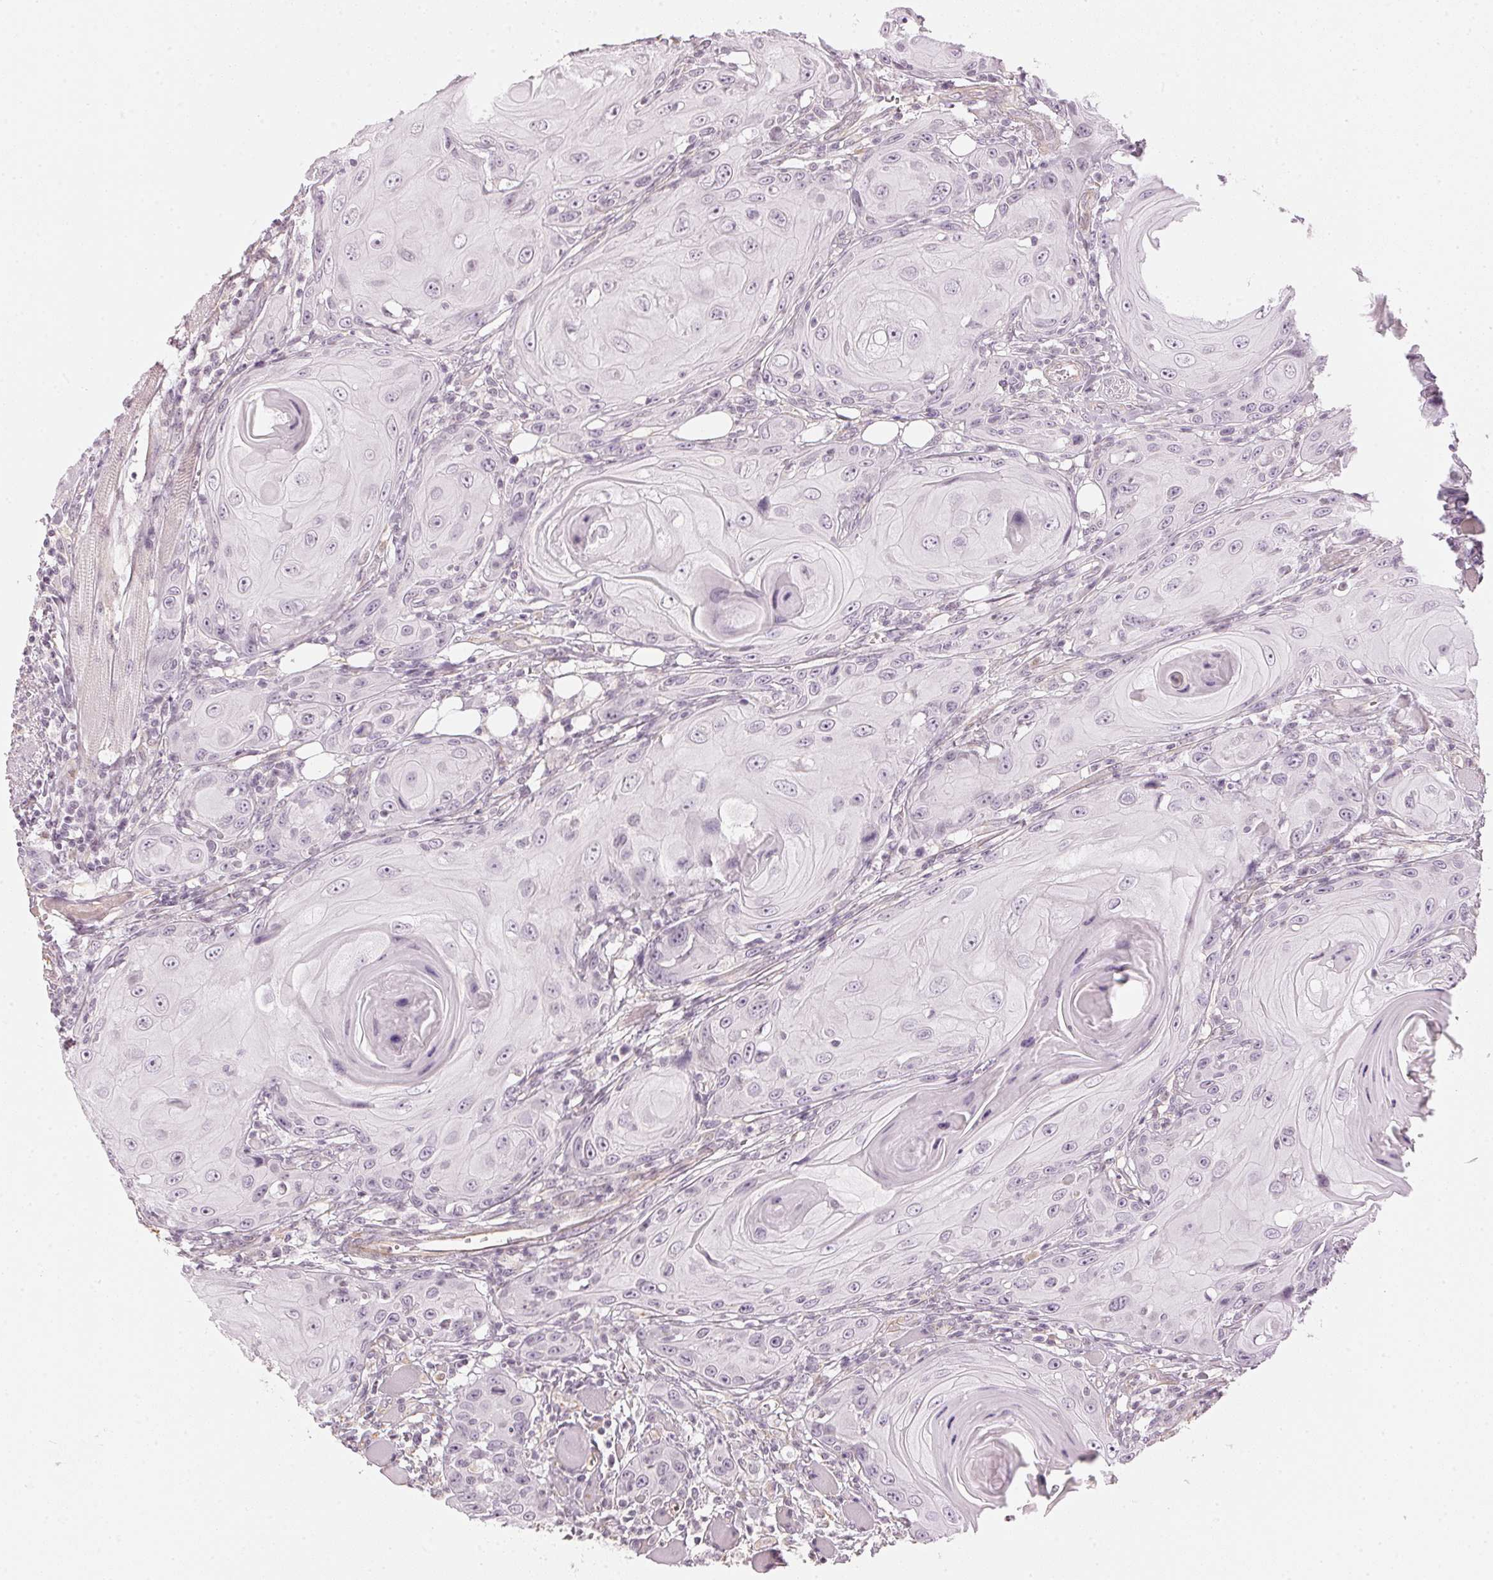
{"staining": {"intensity": "negative", "quantity": "none", "location": "none"}, "tissue": "head and neck cancer", "cell_type": "Tumor cells", "image_type": "cancer", "snomed": [{"axis": "morphology", "description": "Squamous cell carcinoma, NOS"}, {"axis": "topography", "description": "Head-Neck"}], "caption": "DAB (3,3'-diaminobenzidine) immunohistochemical staining of human head and neck squamous cell carcinoma reveals no significant expression in tumor cells.", "gene": "APLP1", "patient": {"sex": "female", "age": 80}}